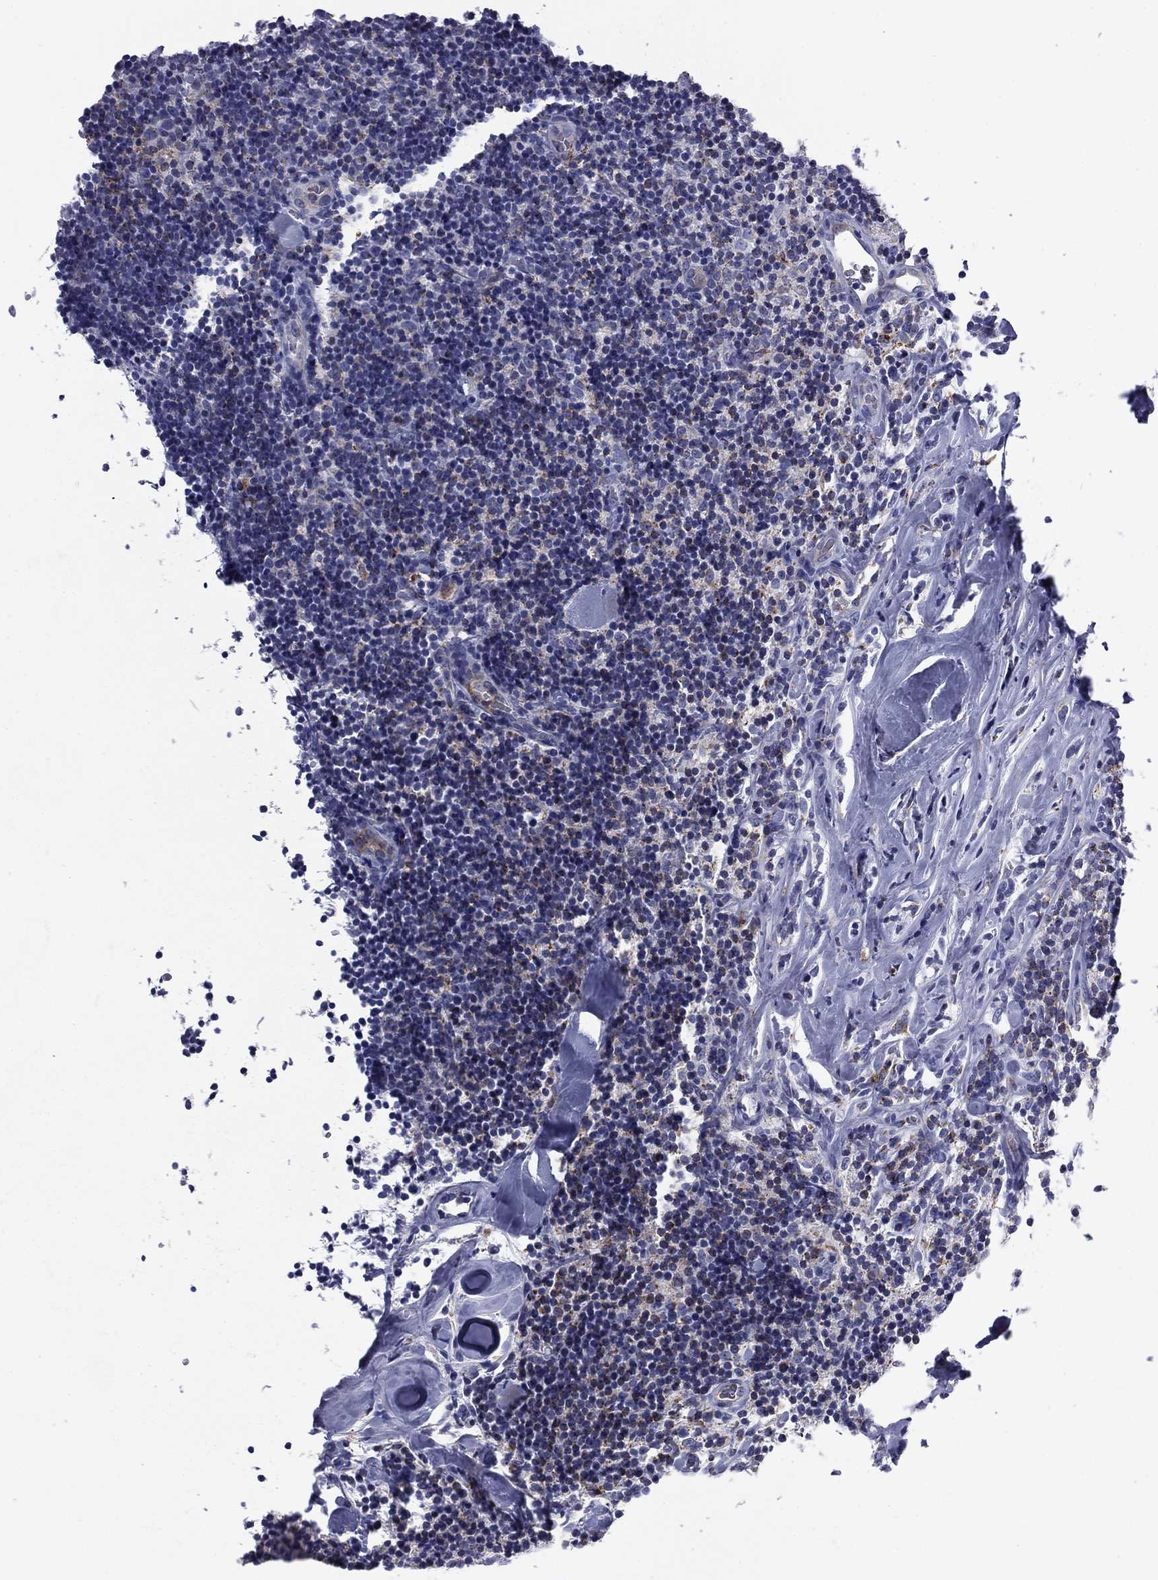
{"staining": {"intensity": "negative", "quantity": "none", "location": "none"}, "tissue": "lymphoma", "cell_type": "Tumor cells", "image_type": "cancer", "snomed": [{"axis": "morphology", "description": "Malignant lymphoma, non-Hodgkin's type, Low grade"}, {"axis": "topography", "description": "Lymph node"}], "caption": "Low-grade malignant lymphoma, non-Hodgkin's type was stained to show a protein in brown. There is no significant staining in tumor cells. Nuclei are stained in blue.", "gene": "MADCAM1", "patient": {"sex": "female", "age": 56}}